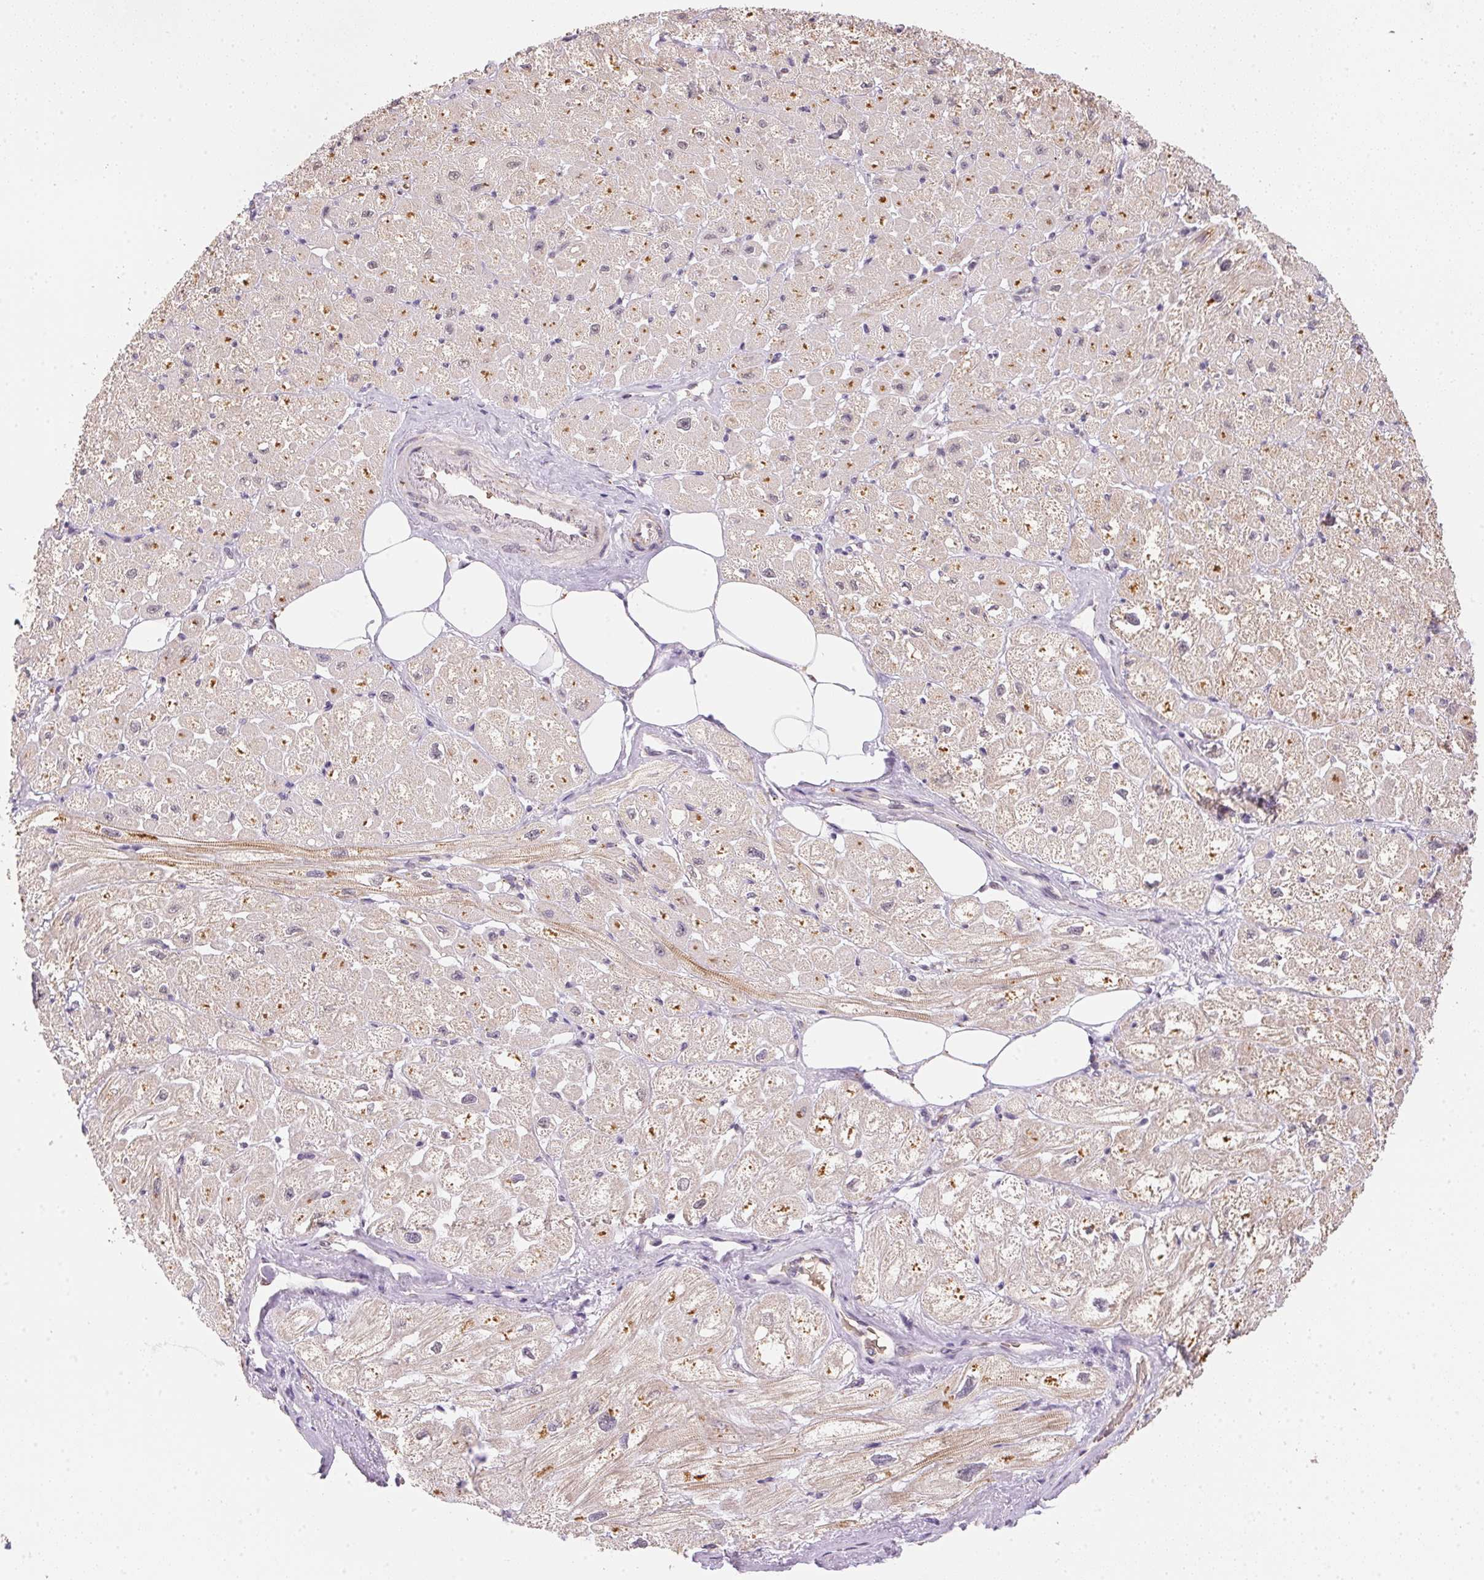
{"staining": {"intensity": "moderate", "quantity": "25%-75%", "location": "cytoplasmic/membranous"}, "tissue": "heart muscle", "cell_type": "Cardiomyocytes", "image_type": "normal", "snomed": [{"axis": "morphology", "description": "Normal tissue, NOS"}, {"axis": "topography", "description": "Heart"}], "caption": "Benign heart muscle demonstrates moderate cytoplasmic/membranous staining in approximately 25%-75% of cardiomyocytes, visualized by immunohistochemistry.", "gene": "METTL13", "patient": {"sex": "female", "age": 62}}